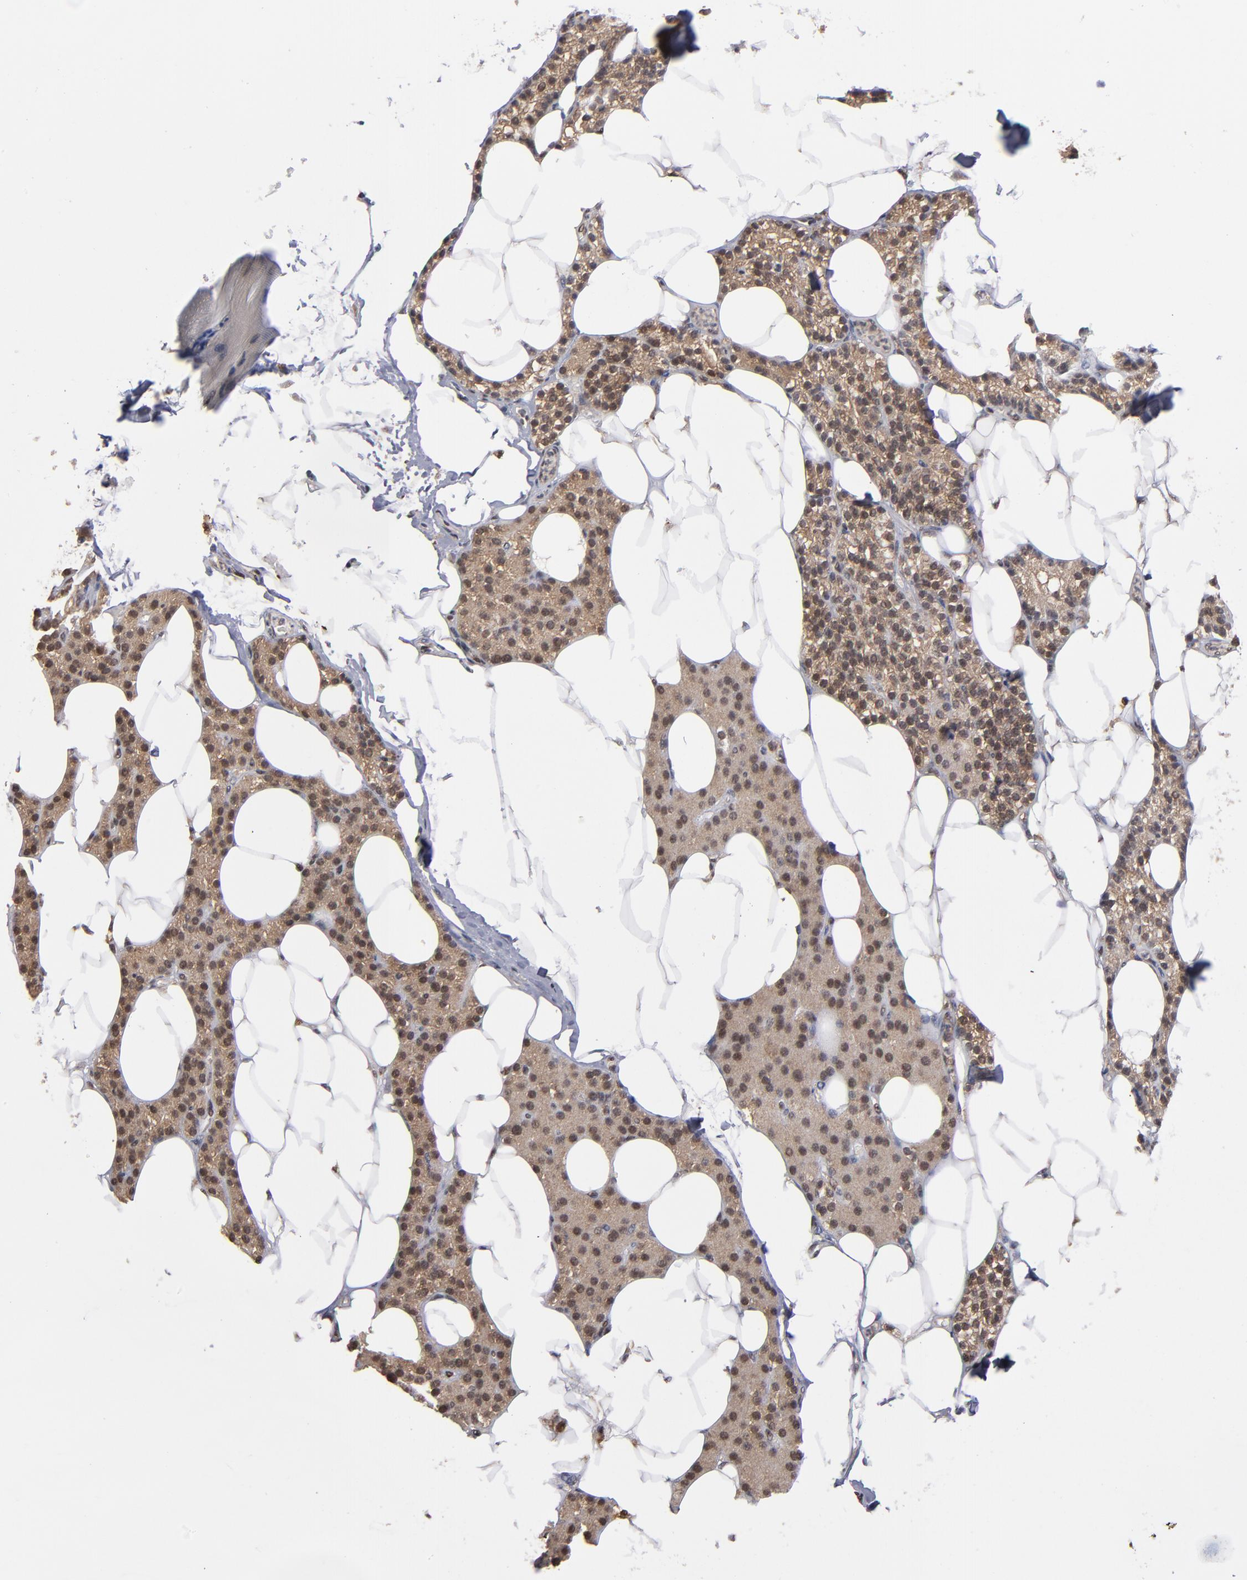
{"staining": {"intensity": "weak", "quantity": "25%-75%", "location": "cytoplasmic/membranous,nuclear"}, "tissue": "skeletal muscle", "cell_type": "Myocytes", "image_type": "normal", "snomed": [{"axis": "morphology", "description": "Normal tissue, NOS"}, {"axis": "topography", "description": "Skeletal muscle"}, {"axis": "topography", "description": "Parathyroid gland"}], "caption": "Immunohistochemistry (IHC) (DAB) staining of benign human skeletal muscle demonstrates weak cytoplasmic/membranous,nuclear protein staining in about 25%-75% of myocytes.", "gene": "HUWE1", "patient": {"sex": "female", "age": 37}}